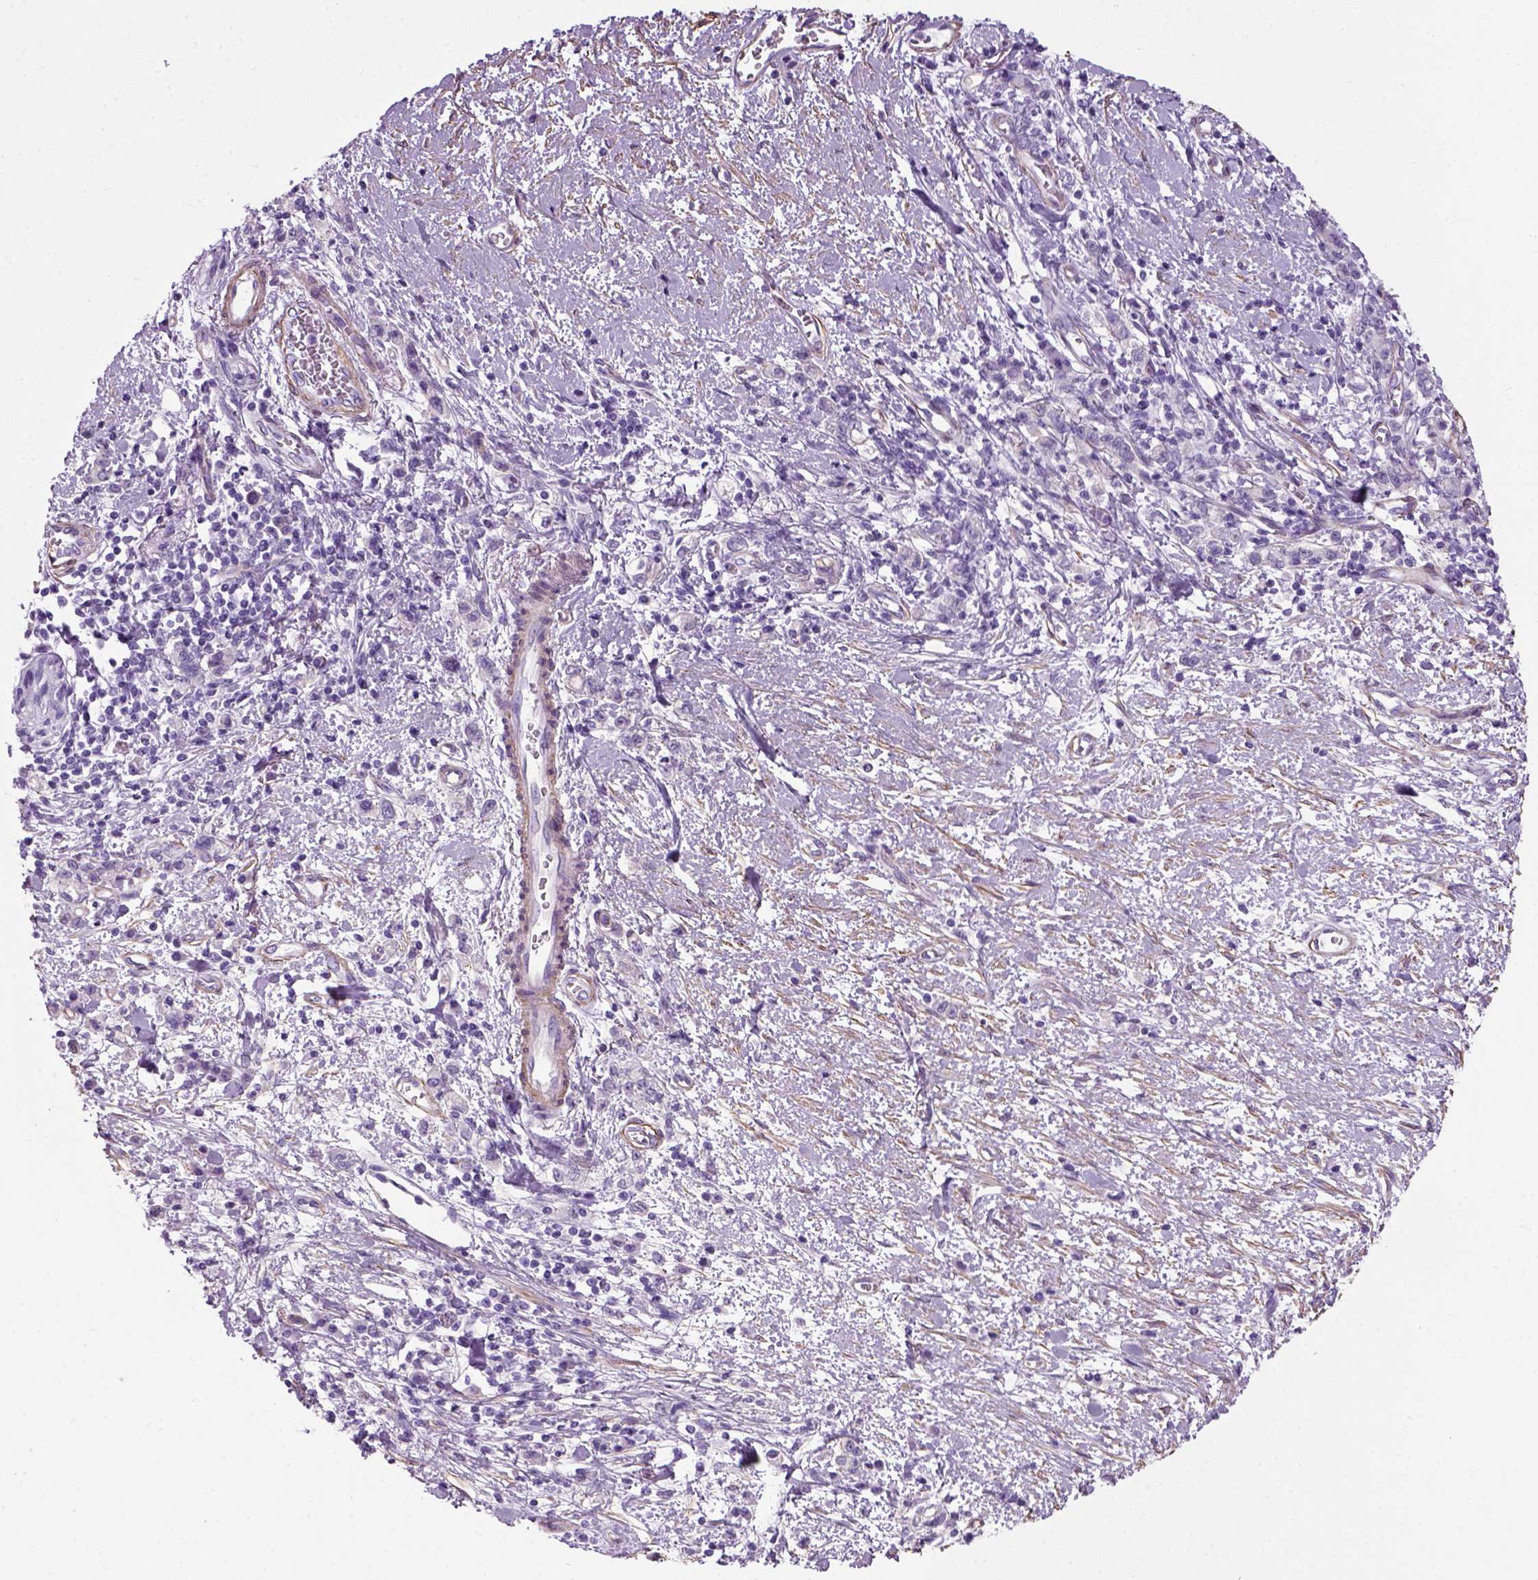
{"staining": {"intensity": "negative", "quantity": "none", "location": "none"}, "tissue": "stomach cancer", "cell_type": "Tumor cells", "image_type": "cancer", "snomed": [{"axis": "morphology", "description": "Adenocarcinoma, NOS"}, {"axis": "topography", "description": "Stomach"}], "caption": "Tumor cells are negative for brown protein staining in stomach cancer.", "gene": "FAM161A", "patient": {"sex": "male", "age": 77}}